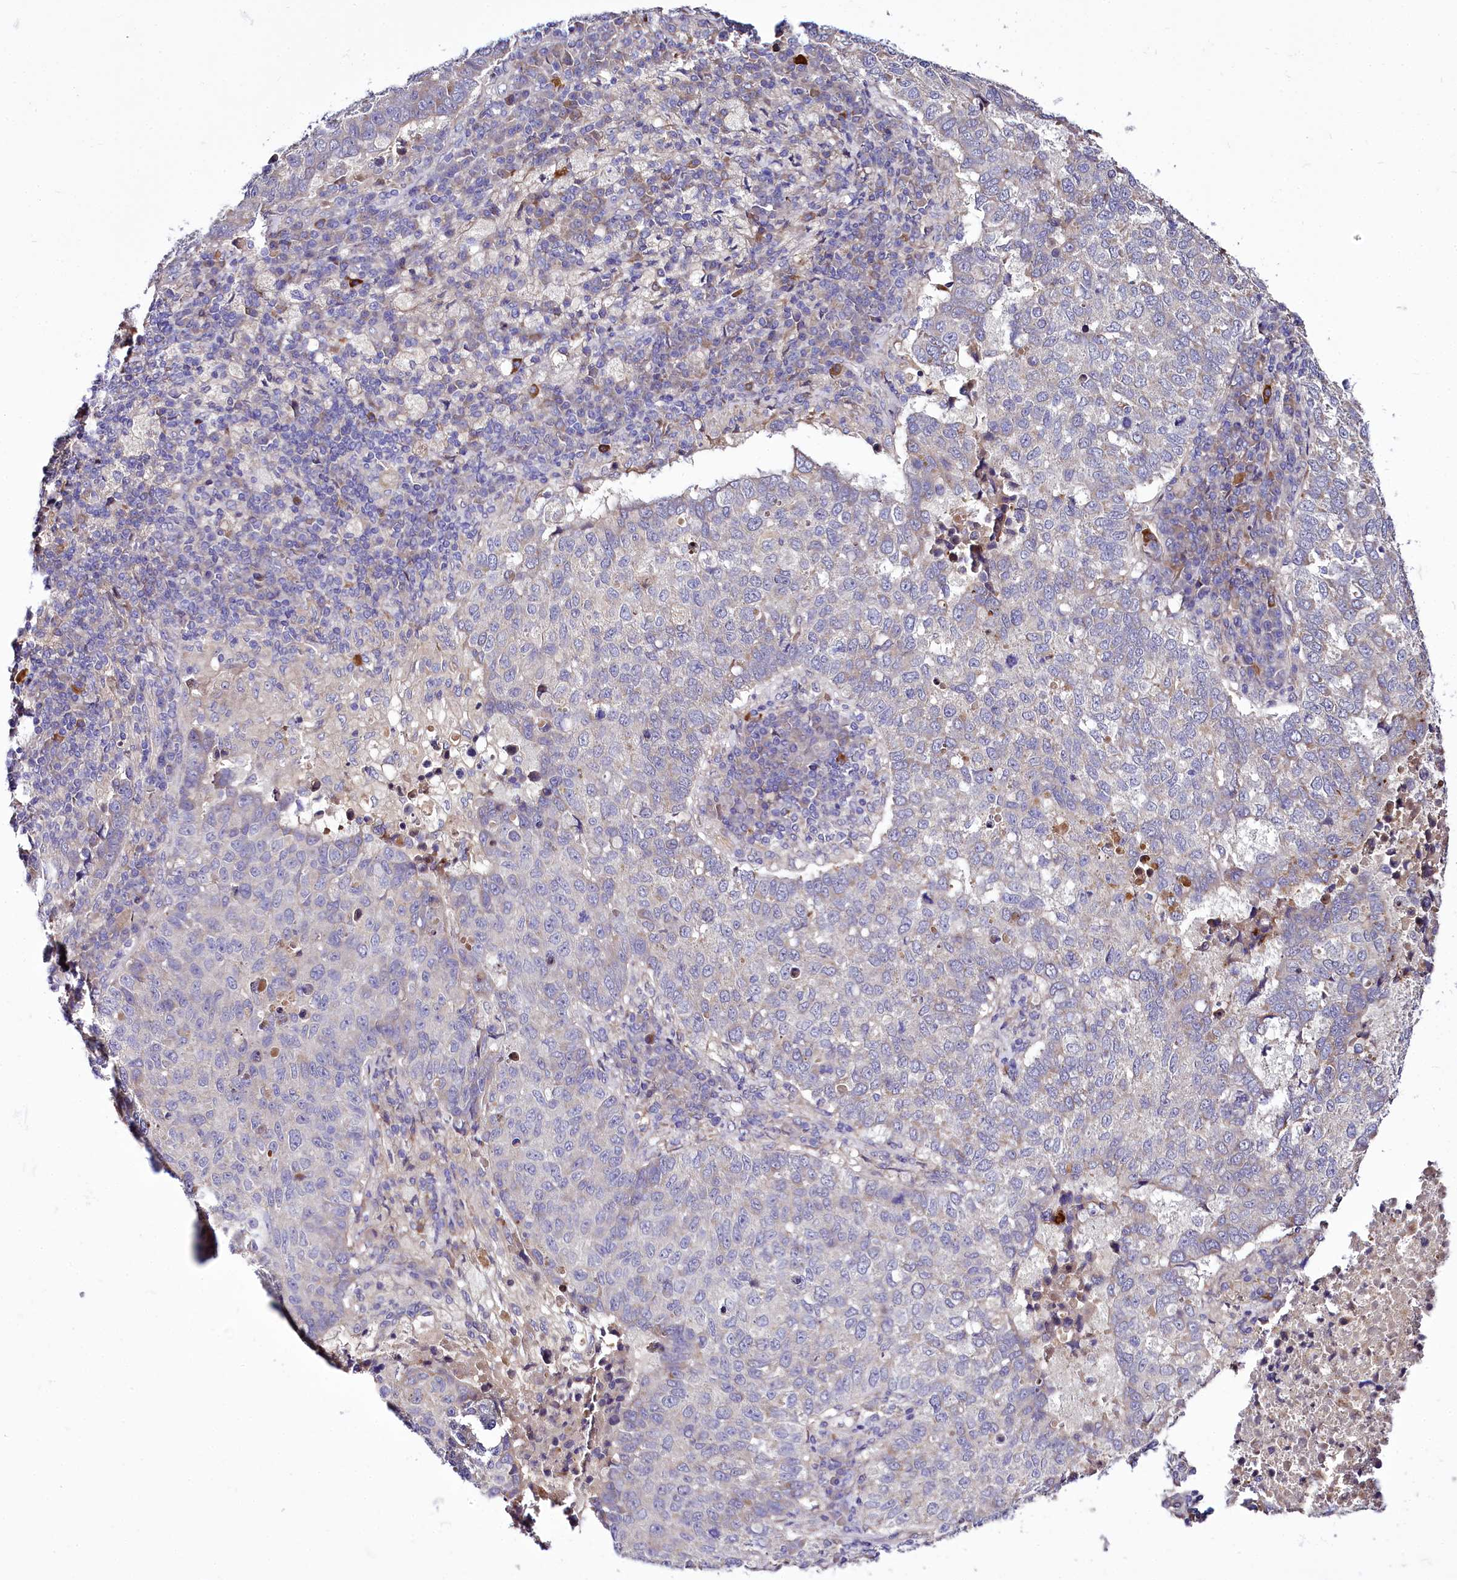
{"staining": {"intensity": "negative", "quantity": "none", "location": "none"}, "tissue": "lung cancer", "cell_type": "Tumor cells", "image_type": "cancer", "snomed": [{"axis": "morphology", "description": "Squamous cell carcinoma, NOS"}, {"axis": "topography", "description": "Lung"}], "caption": "Squamous cell carcinoma (lung) was stained to show a protein in brown. There is no significant staining in tumor cells.", "gene": "ZC3H12C", "patient": {"sex": "male", "age": 73}}